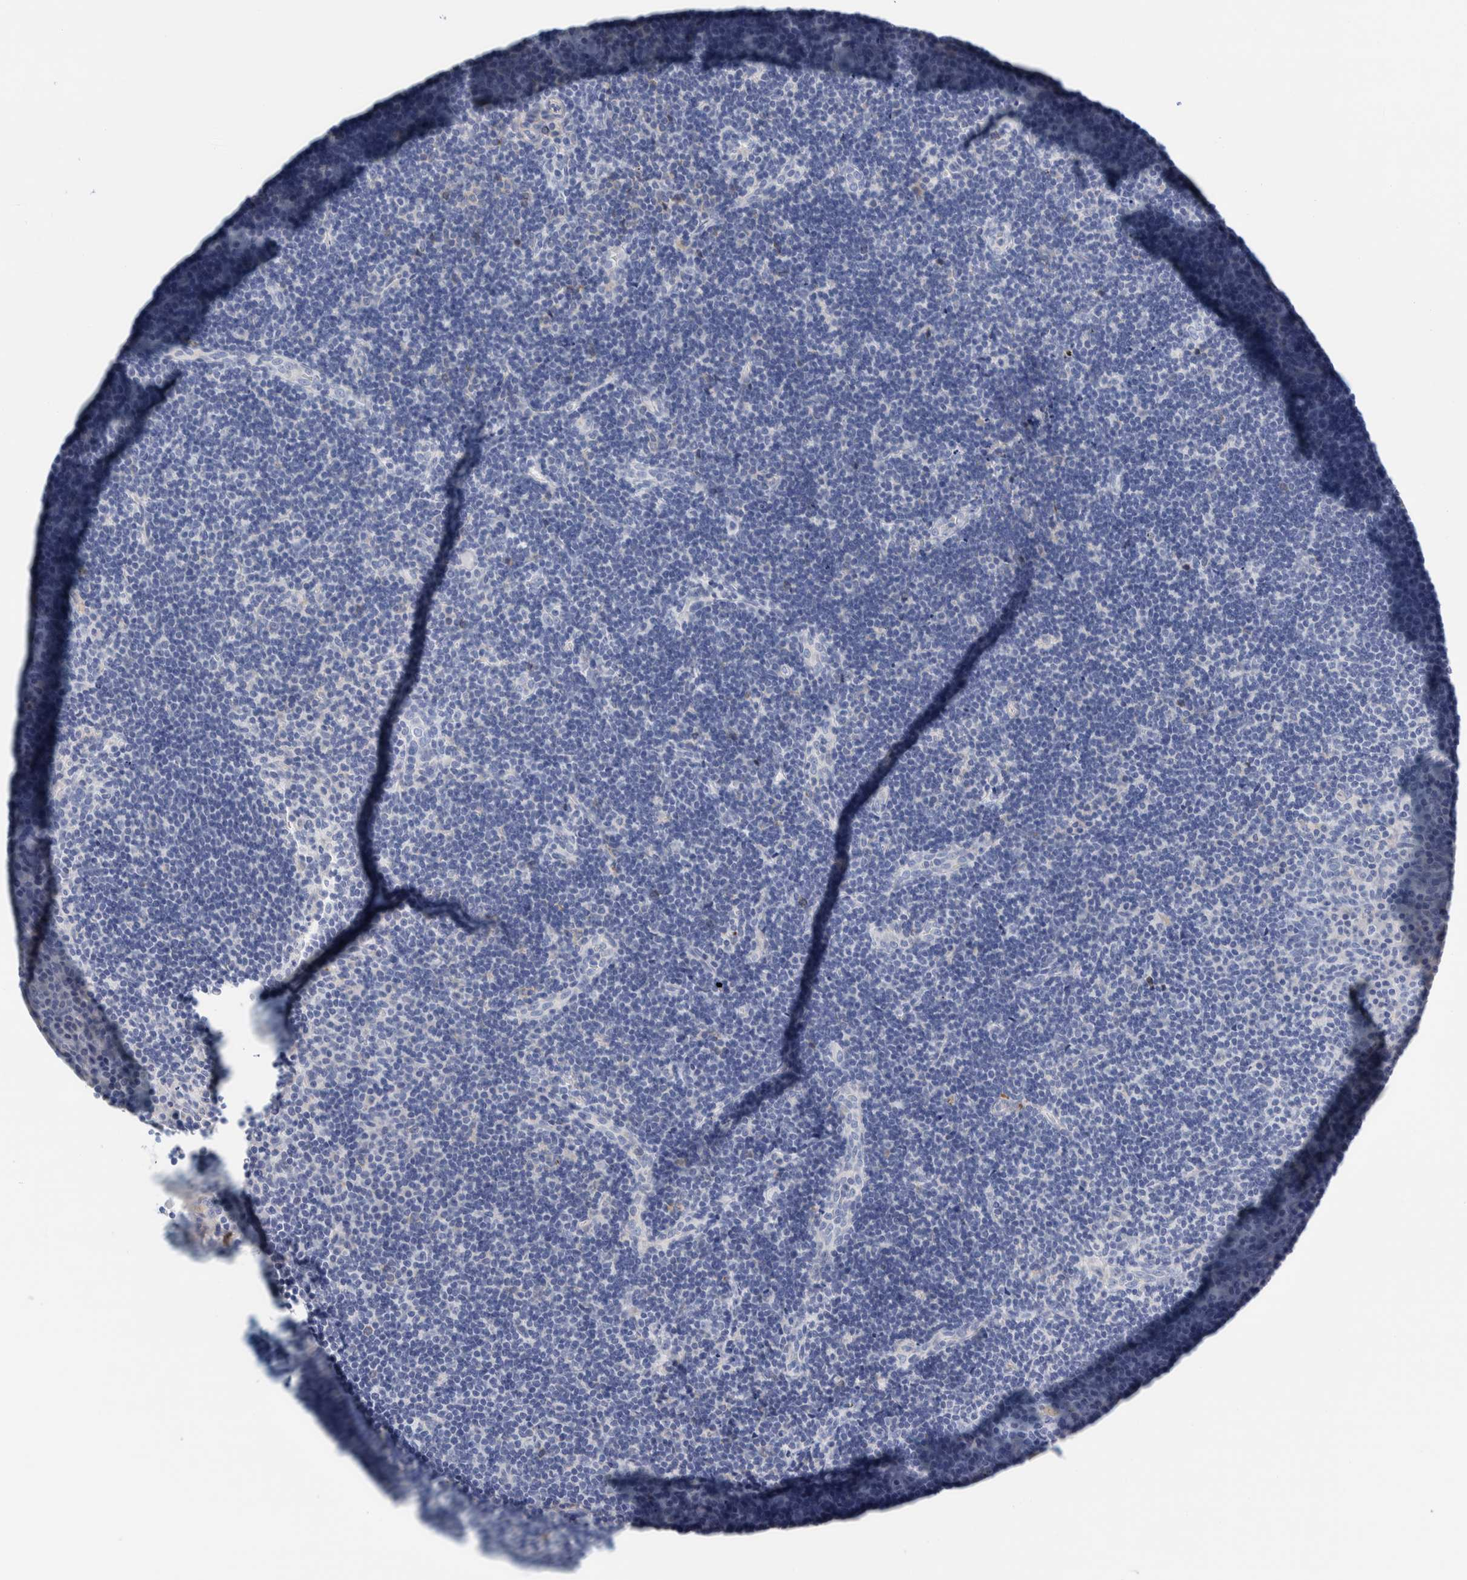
{"staining": {"intensity": "negative", "quantity": "none", "location": "none"}, "tissue": "lymphoma", "cell_type": "Tumor cells", "image_type": "cancer", "snomed": [{"axis": "morphology", "description": "Malignant lymphoma, non-Hodgkin's type, High grade"}, {"axis": "topography", "description": "Tonsil"}], "caption": "DAB immunohistochemical staining of human malignant lymphoma, non-Hodgkin's type (high-grade) exhibits no significant positivity in tumor cells. Brightfield microscopy of immunohistochemistry stained with DAB (brown) and hematoxylin (blue), captured at high magnification.", "gene": "MOG", "patient": {"sex": "female", "age": 36}}